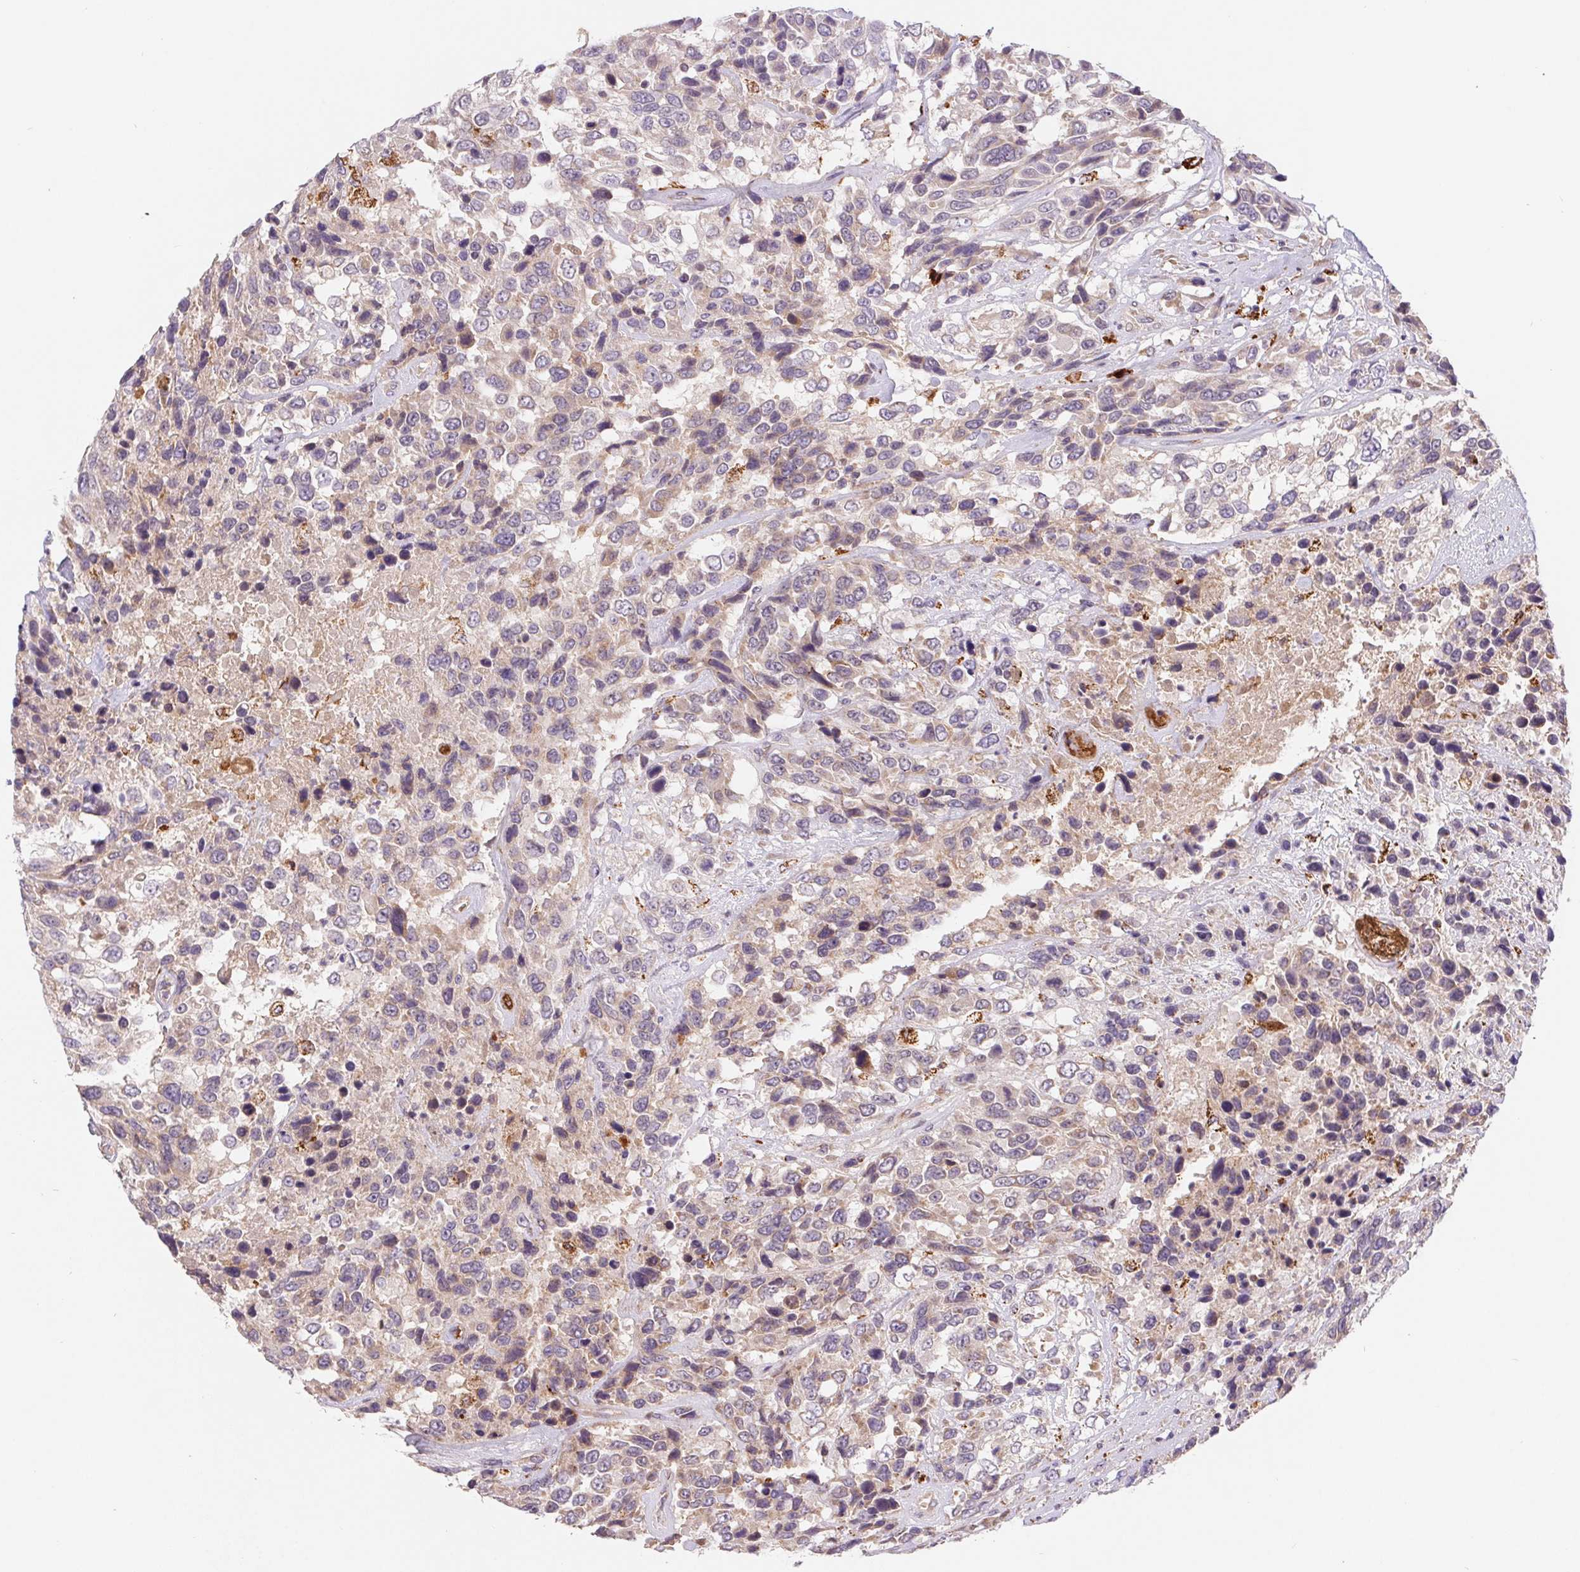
{"staining": {"intensity": "weak", "quantity": "<25%", "location": "cytoplasmic/membranous"}, "tissue": "urothelial cancer", "cell_type": "Tumor cells", "image_type": "cancer", "snomed": [{"axis": "morphology", "description": "Urothelial carcinoma, High grade"}, {"axis": "topography", "description": "Urinary bladder"}], "caption": "IHC micrograph of neoplastic tissue: human urothelial cancer stained with DAB (3,3'-diaminobenzidine) displays no significant protein staining in tumor cells. (Immunohistochemistry (ihc), brightfield microscopy, high magnification).", "gene": "EMC6", "patient": {"sex": "female", "age": 70}}